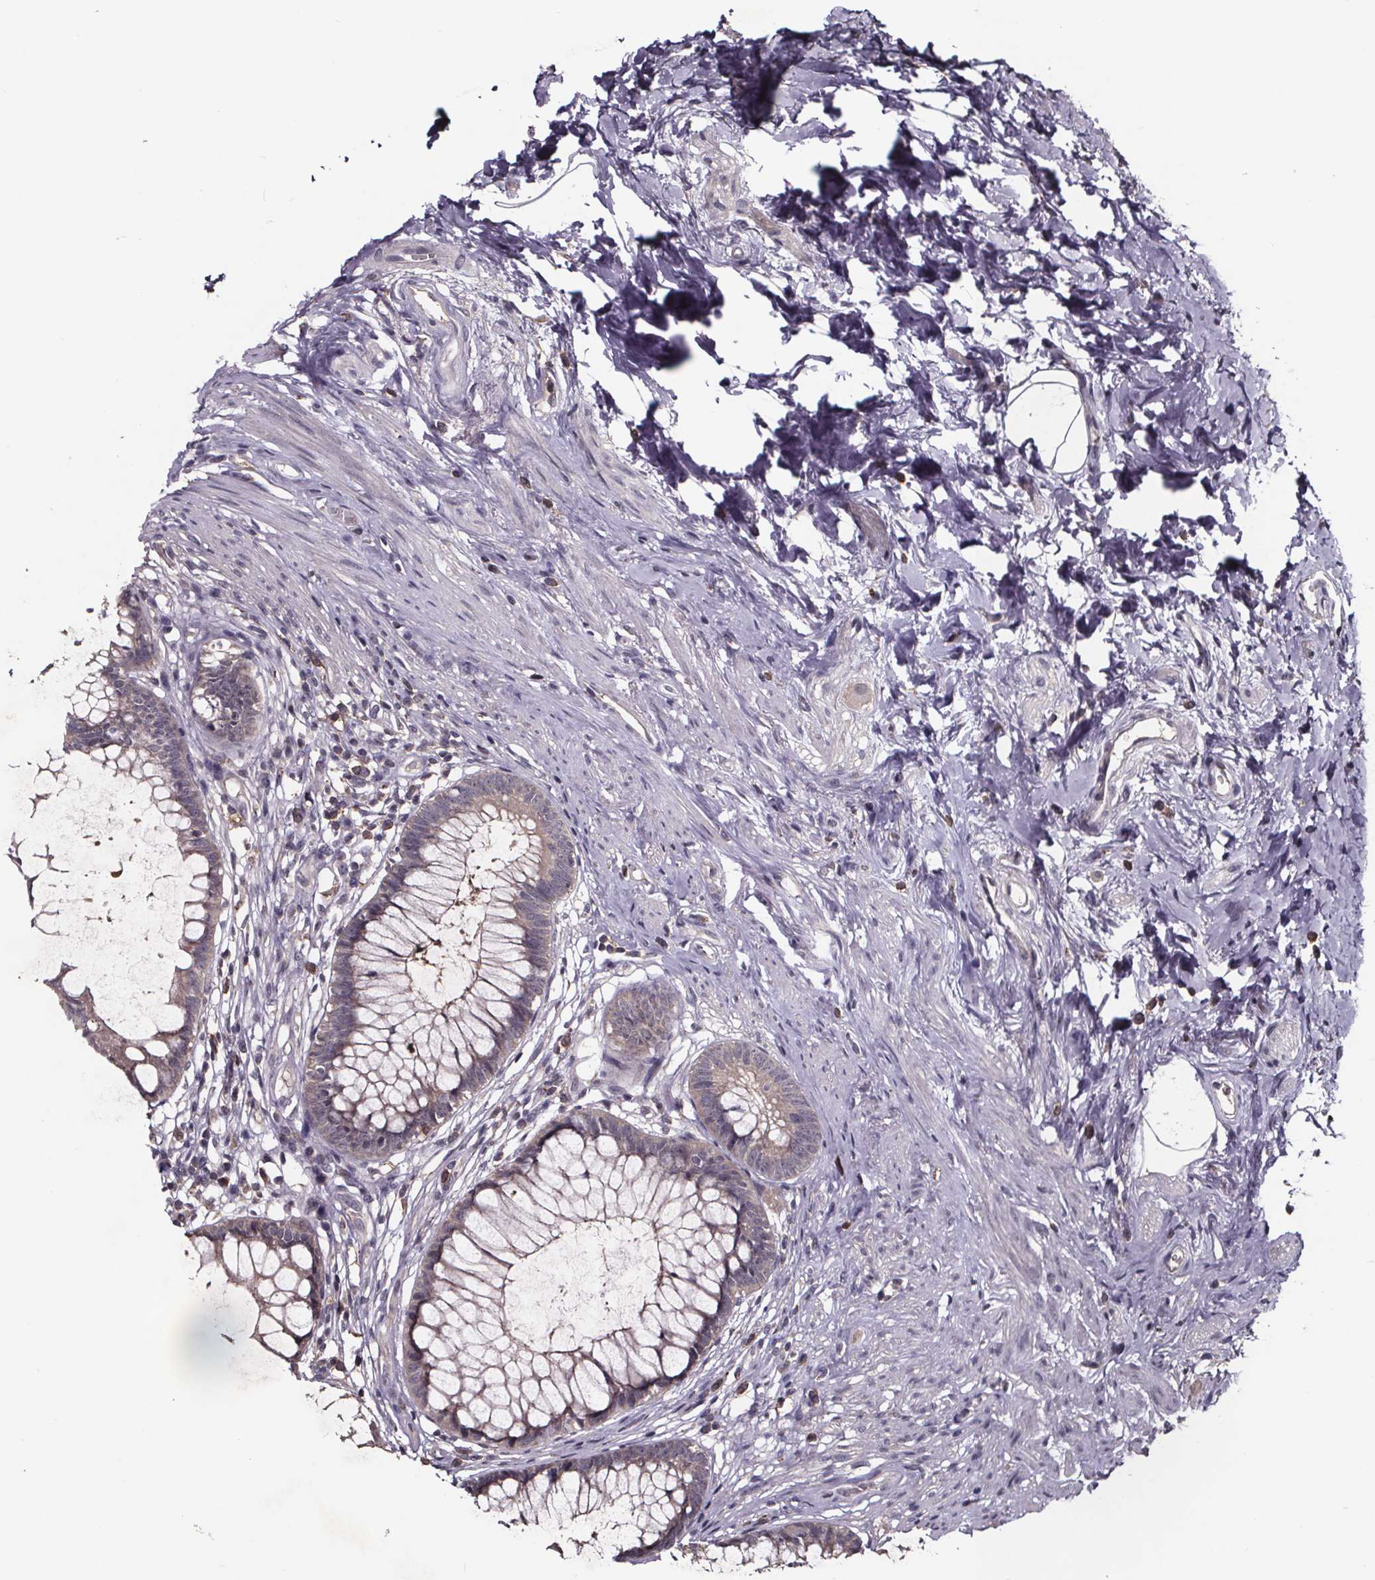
{"staining": {"intensity": "weak", "quantity": ">75%", "location": "cytoplasmic/membranous"}, "tissue": "rectum", "cell_type": "Glandular cells", "image_type": "normal", "snomed": [{"axis": "morphology", "description": "Normal tissue, NOS"}, {"axis": "topography", "description": "Smooth muscle"}, {"axis": "topography", "description": "Rectum"}], "caption": "Immunohistochemistry (IHC) image of benign rectum: rectum stained using immunohistochemistry (IHC) reveals low levels of weak protein expression localized specifically in the cytoplasmic/membranous of glandular cells, appearing as a cytoplasmic/membranous brown color.", "gene": "SMIM1", "patient": {"sex": "male", "age": 53}}